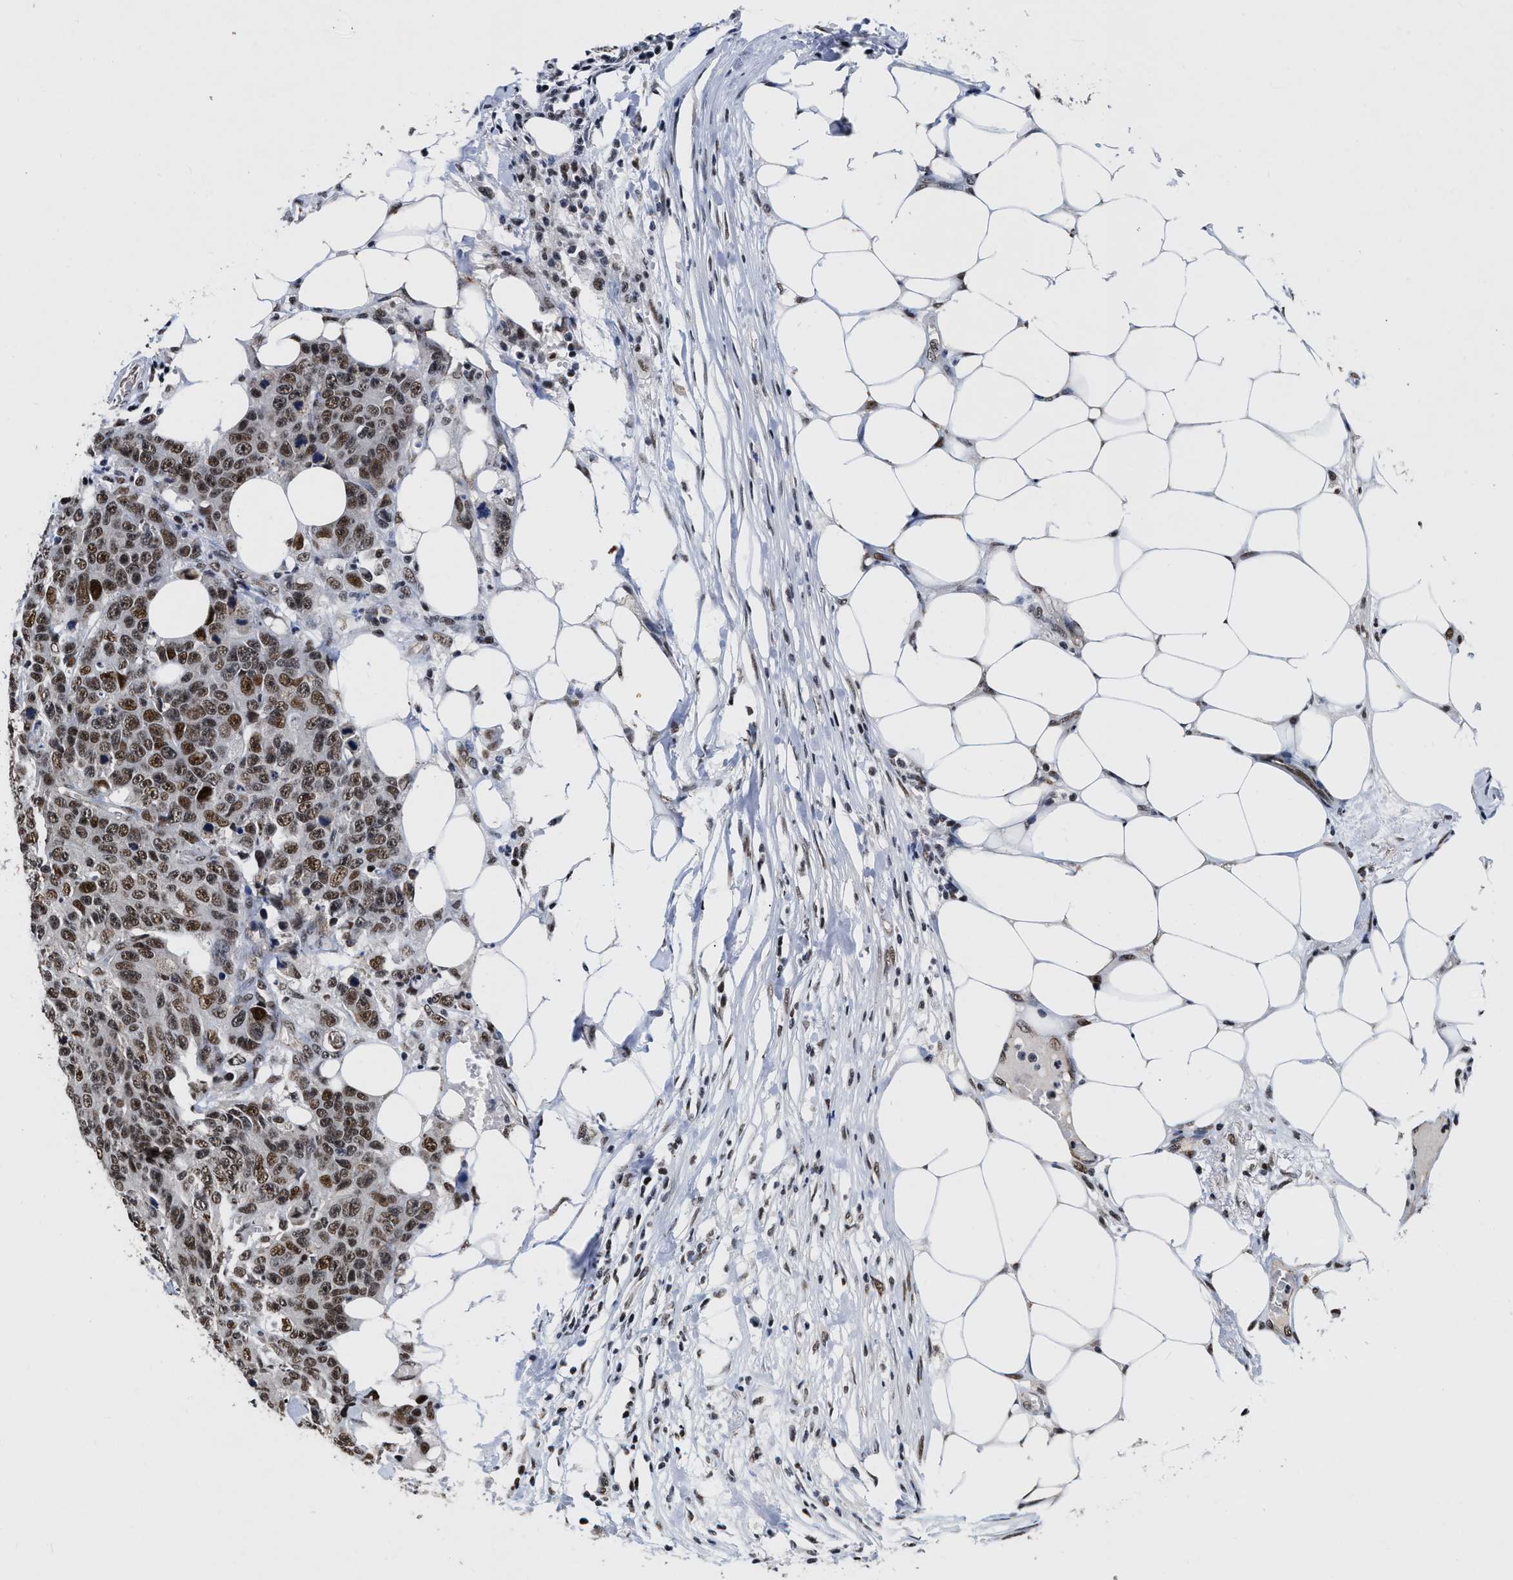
{"staining": {"intensity": "moderate", "quantity": ">75%", "location": "nuclear"}, "tissue": "colorectal cancer", "cell_type": "Tumor cells", "image_type": "cancer", "snomed": [{"axis": "morphology", "description": "Adenocarcinoma, NOS"}, {"axis": "topography", "description": "Colon"}], "caption": "Colorectal cancer stained with IHC reveals moderate nuclear positivity in approximately >75% of tumor cells.", "gene": "CCNE1", "patient": {"sex": "female", "age": 86}}